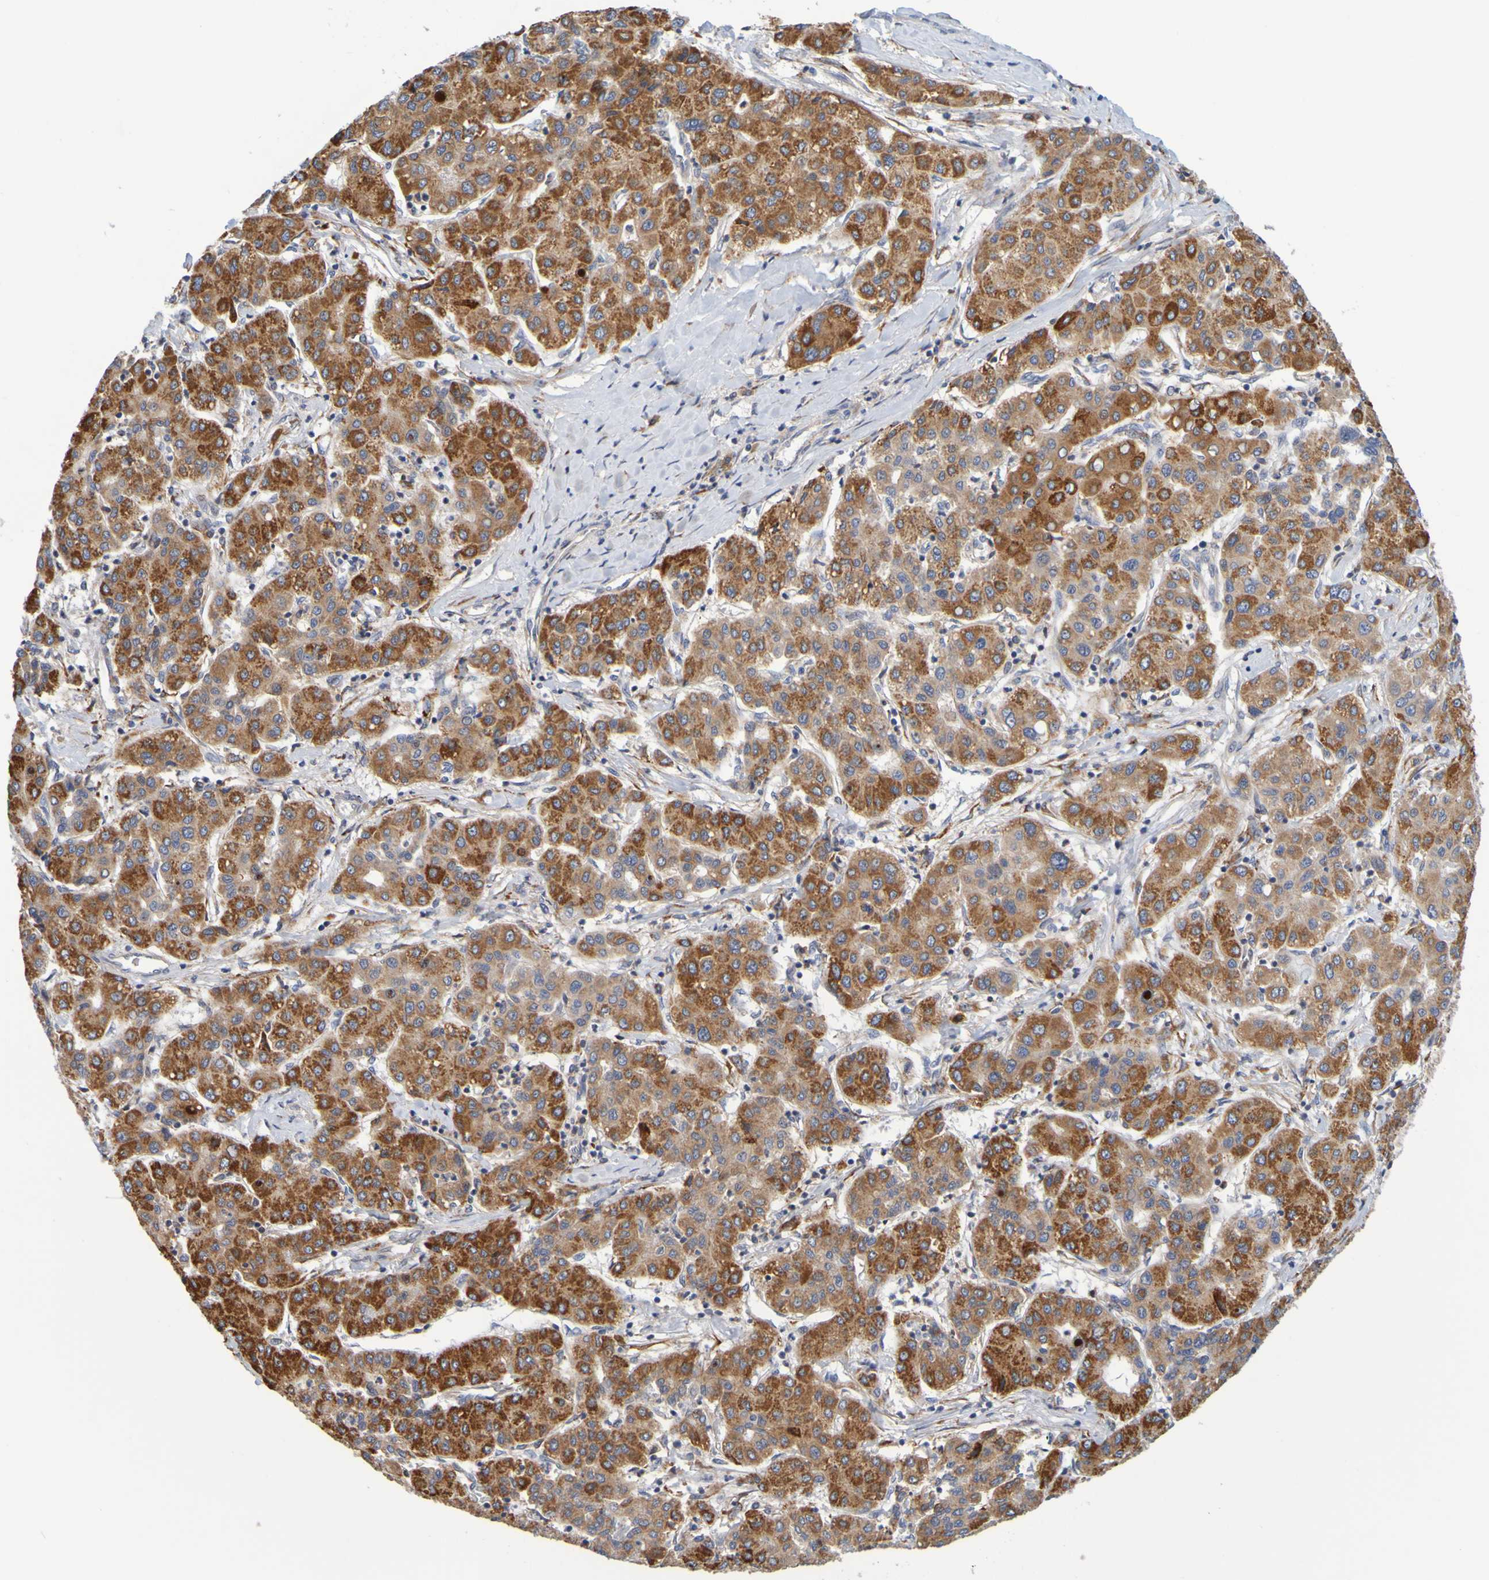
{"staining": {"intensity": "strong", "quantity": "25%-75%", "location": "cytoplasmic/membranous"}, "tissue": "liver cancer", "cell_type": "Tumor cells", "image_type": "cancer", "snomed": [{"axis": "morphology", "description": "Carcinoma, Hepatocellular, NOS"}, {"axis": "topography", "description": "Liver"}], "caption": "Immunohistochemical staining of human liver cancer demonstrates high levels of strong cytoplasmic/membranous protein staining in approximately 25%-75% of tumor cells.", "gene": "SIL1", "patient": {"sex": "male", "age": 65}}